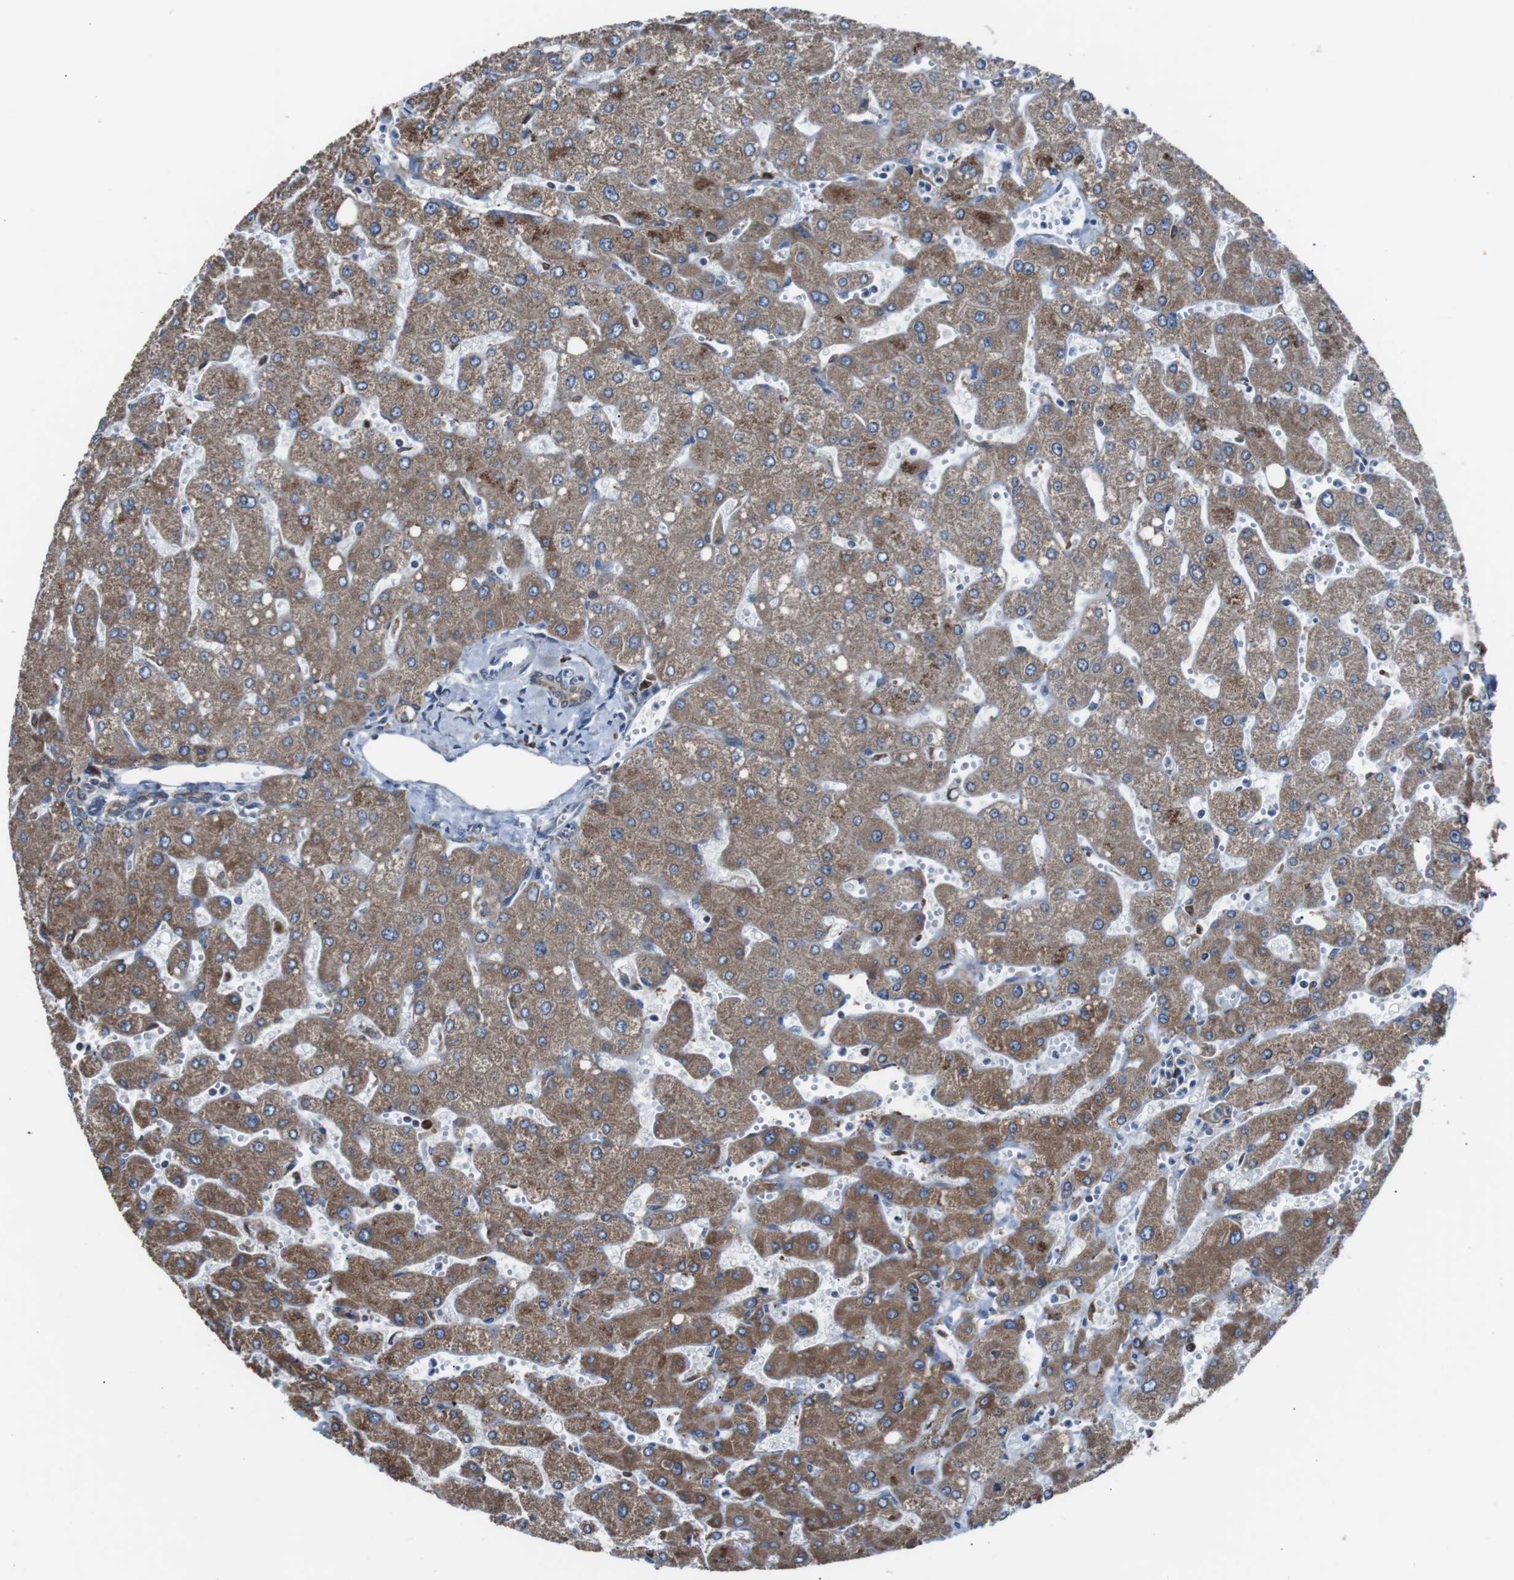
{"staining": {"intensity": "moderate", "quantity": ">75%", "location": "cytoplasmic/membranous"}, "tissue": "liver", "cell_type": "Cholangiocytes", "image_type": "normal", "snomed": [{"axis": "morphology", "description": "Normal tissue, NOS"}, {"axis": "topography", "description": "Liver"}], "caption": "High-magnification brightfield microscopy of normal liver stained with DAB (brown) and counterstained with hematoxylin (blue). cholangiocytes exhibit moderate cytoplasmic/membranous staining is appreciated in about>75% of cells.", "gene": "CISD2", "patient": {"sex": "male", "age": 55}}